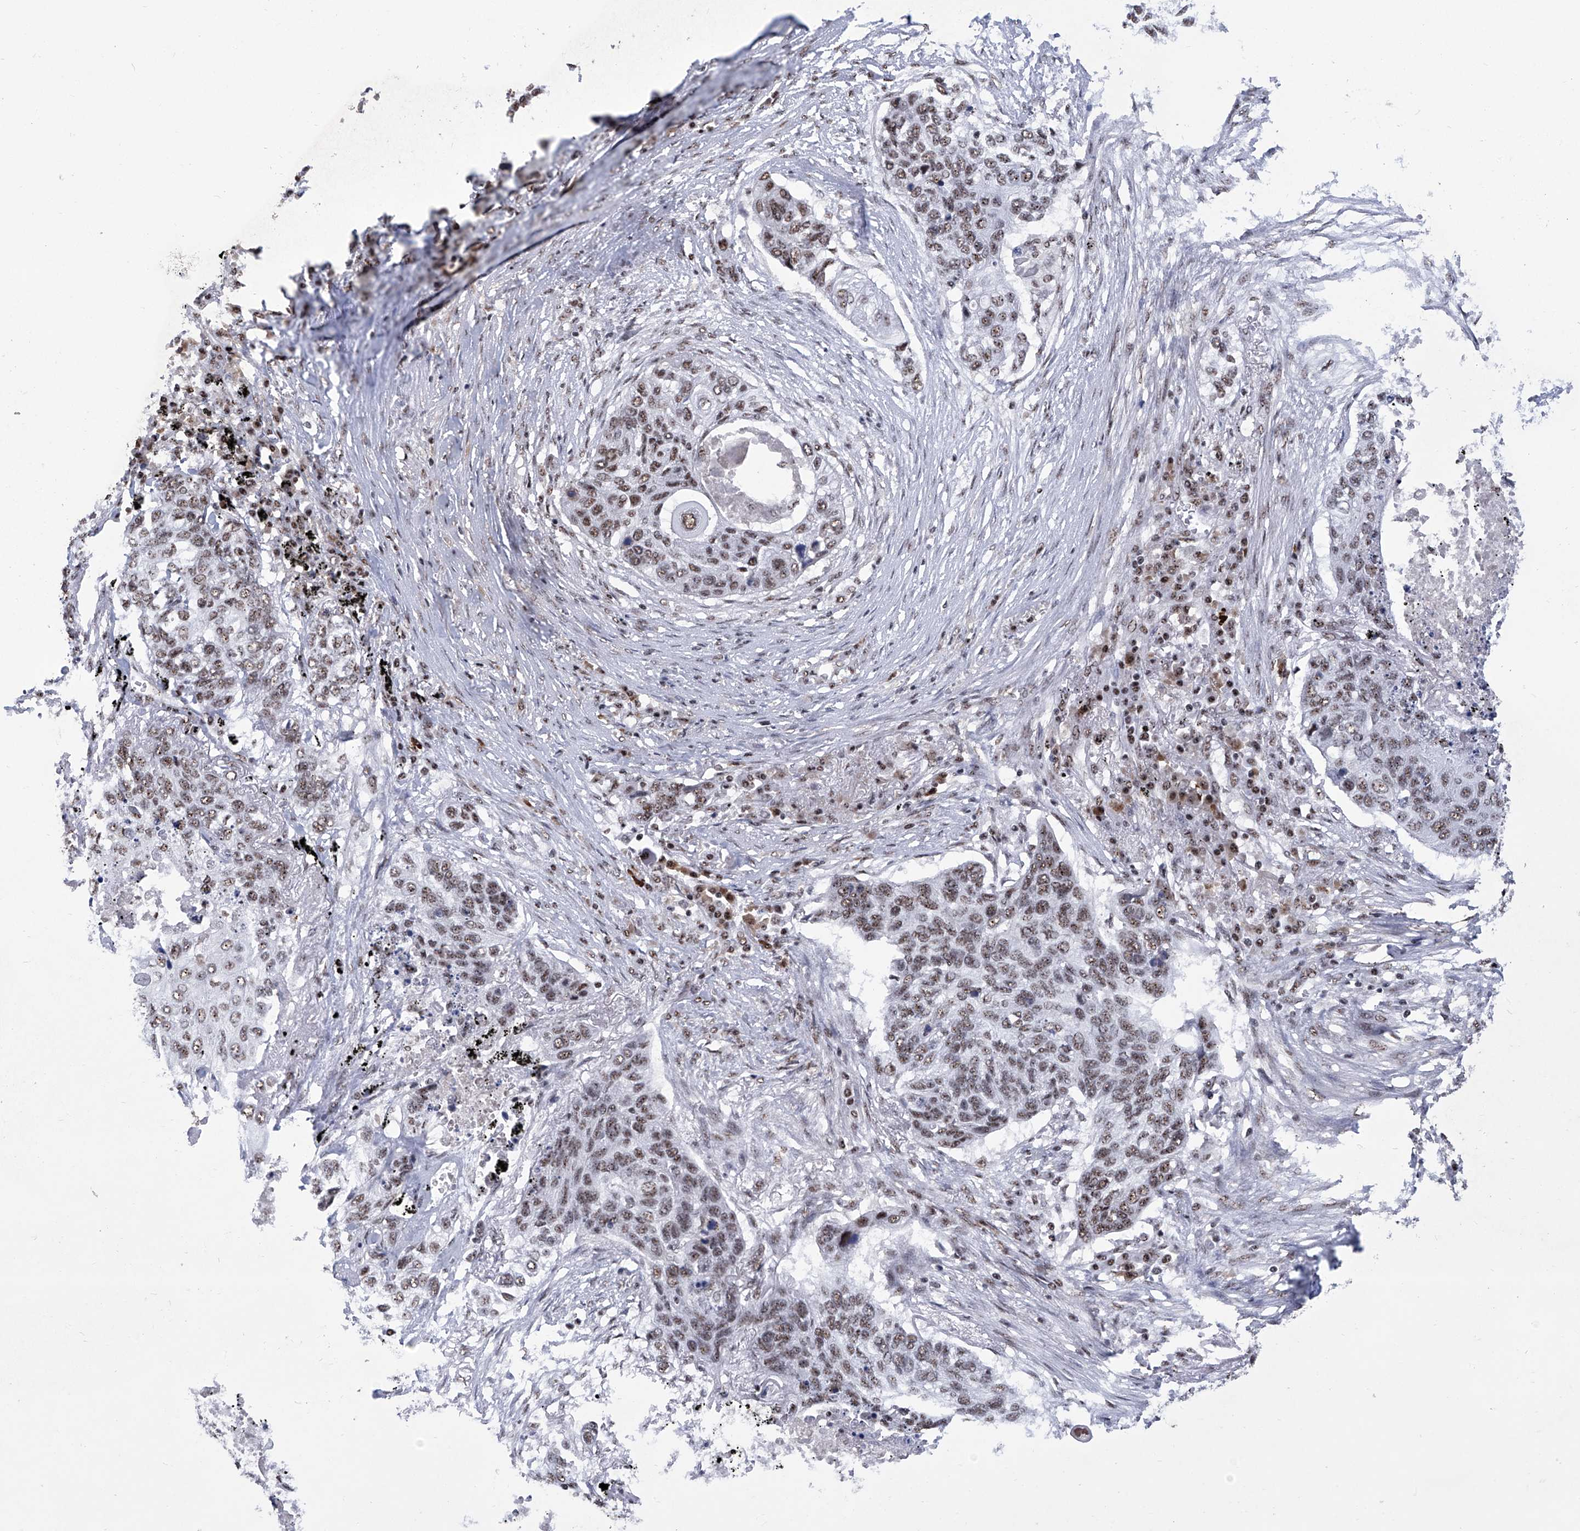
{"staining": {"intensity": "moderate", "quantity": ">75%", "location": "nuclear"}, "tissue": "lung cancer", "cell_type": "Tumor cells", "image_type": "cancer", "snomed": [{"axis": "morphology", "description": "Squamous cell carcinoma, NOS"}, {"axis": "topography", "description": "Lung"}], "caption": "Moderate nuclear staining is identified in about >75% of tumor cells in lung squamous cell carcinoma.", "gene": "FBXL4", "patient": {"sex": "female", "age": 63}}